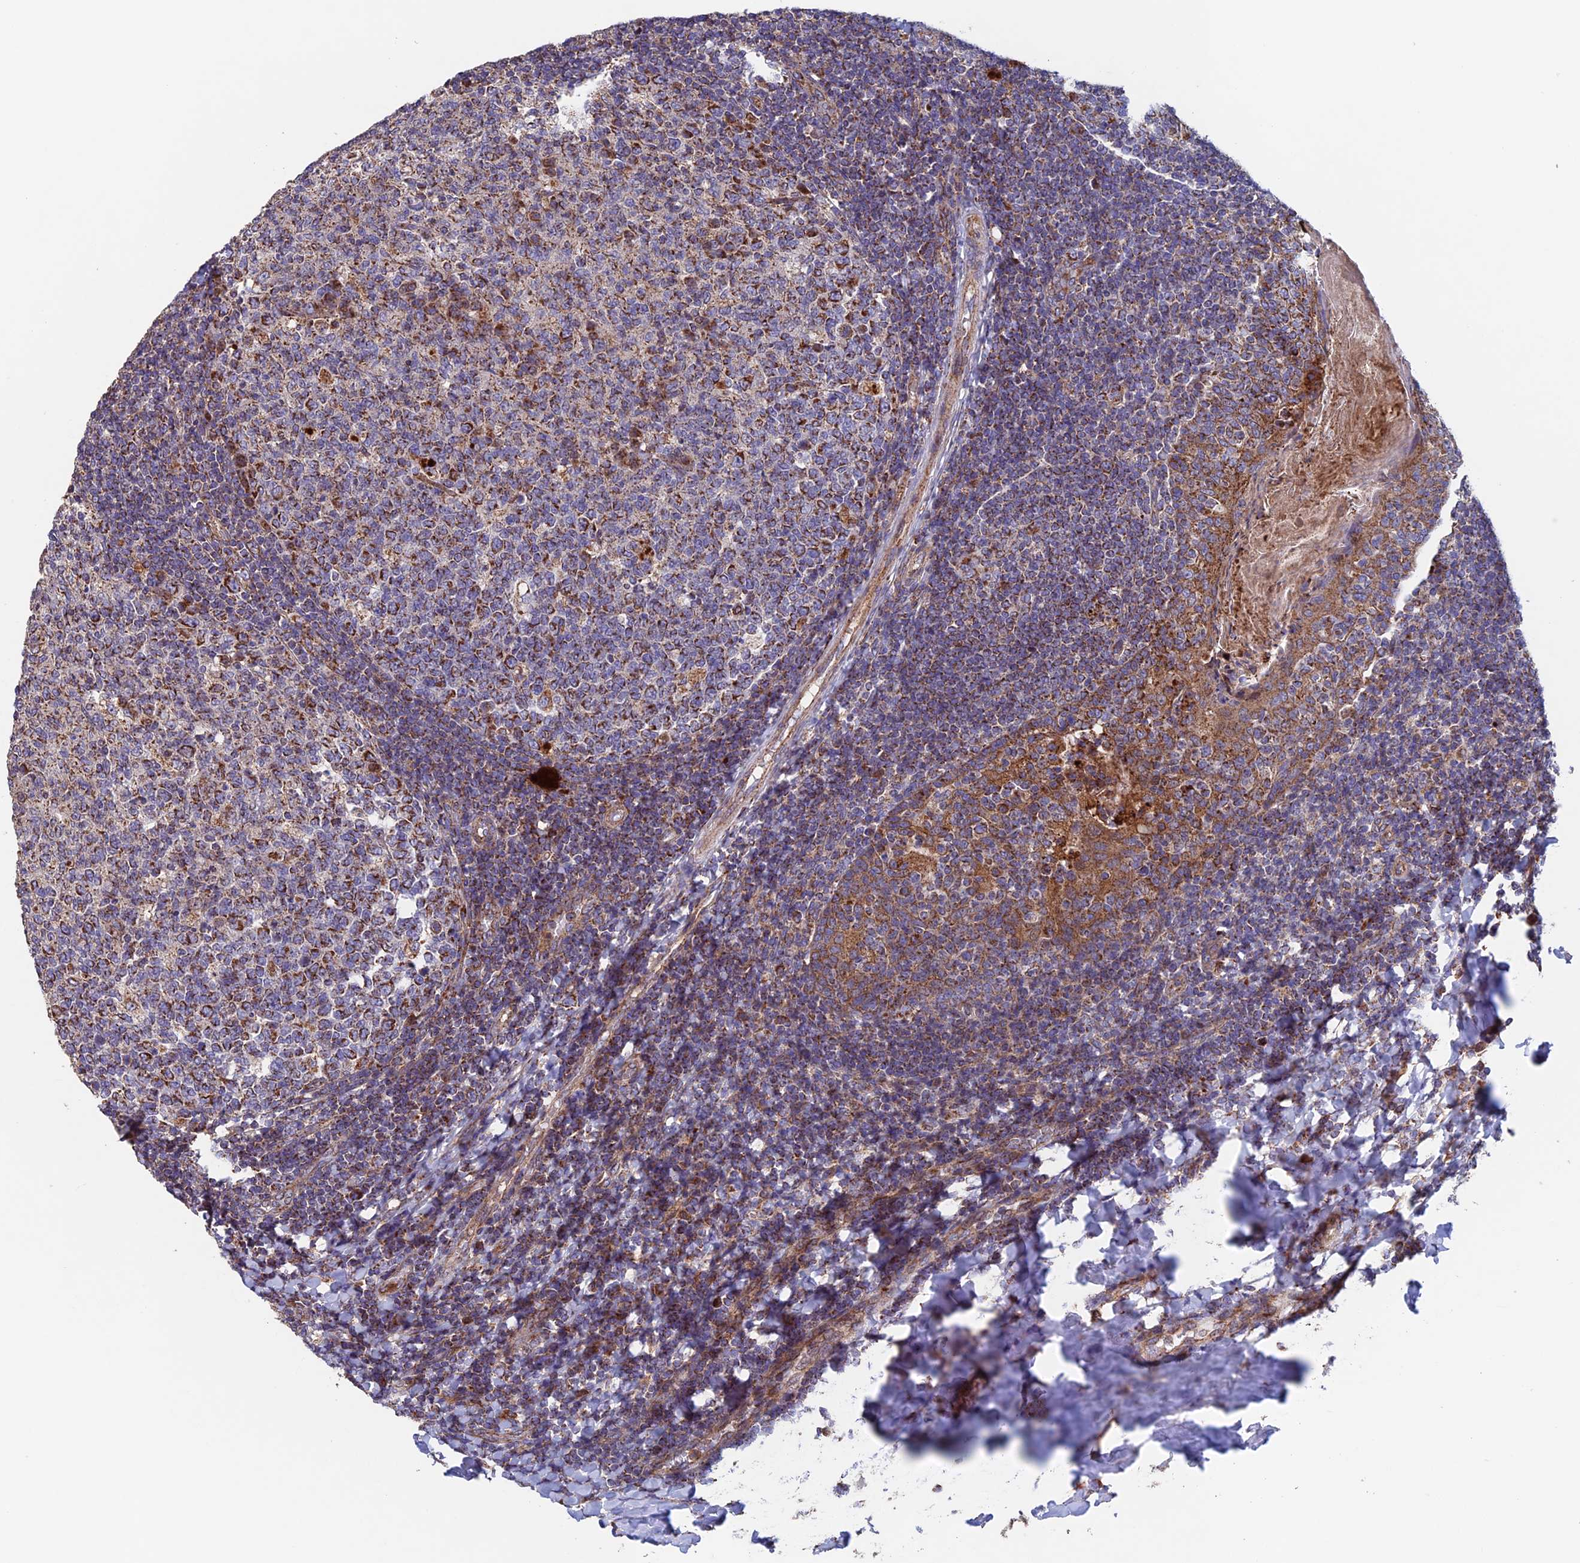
{"staining": {"intensity": "moderate", "quantity": ">75%", "location": "cytoplasmic/membranous"}, "tissue": "tonsil", "cell_type": "Germinal center cells", "image_type": "normal", "snomed": [{"axis": "morphology", "description": "Normal tissue, NOS"}, {"axis": "topography", "description": "Tonsil"}], "caption": "Immunohistochemistry of benign tonsil shows medium levels of moderate cytoplasmic/membranous positivity in about >75% of germinal center cells. (DAB (3,3'-diaminobenzidine) IHC, brown staining for protein, blue staining for nuclei).", "gene": "MRPL1", "patient": {"sex": "female", "age": 19}}